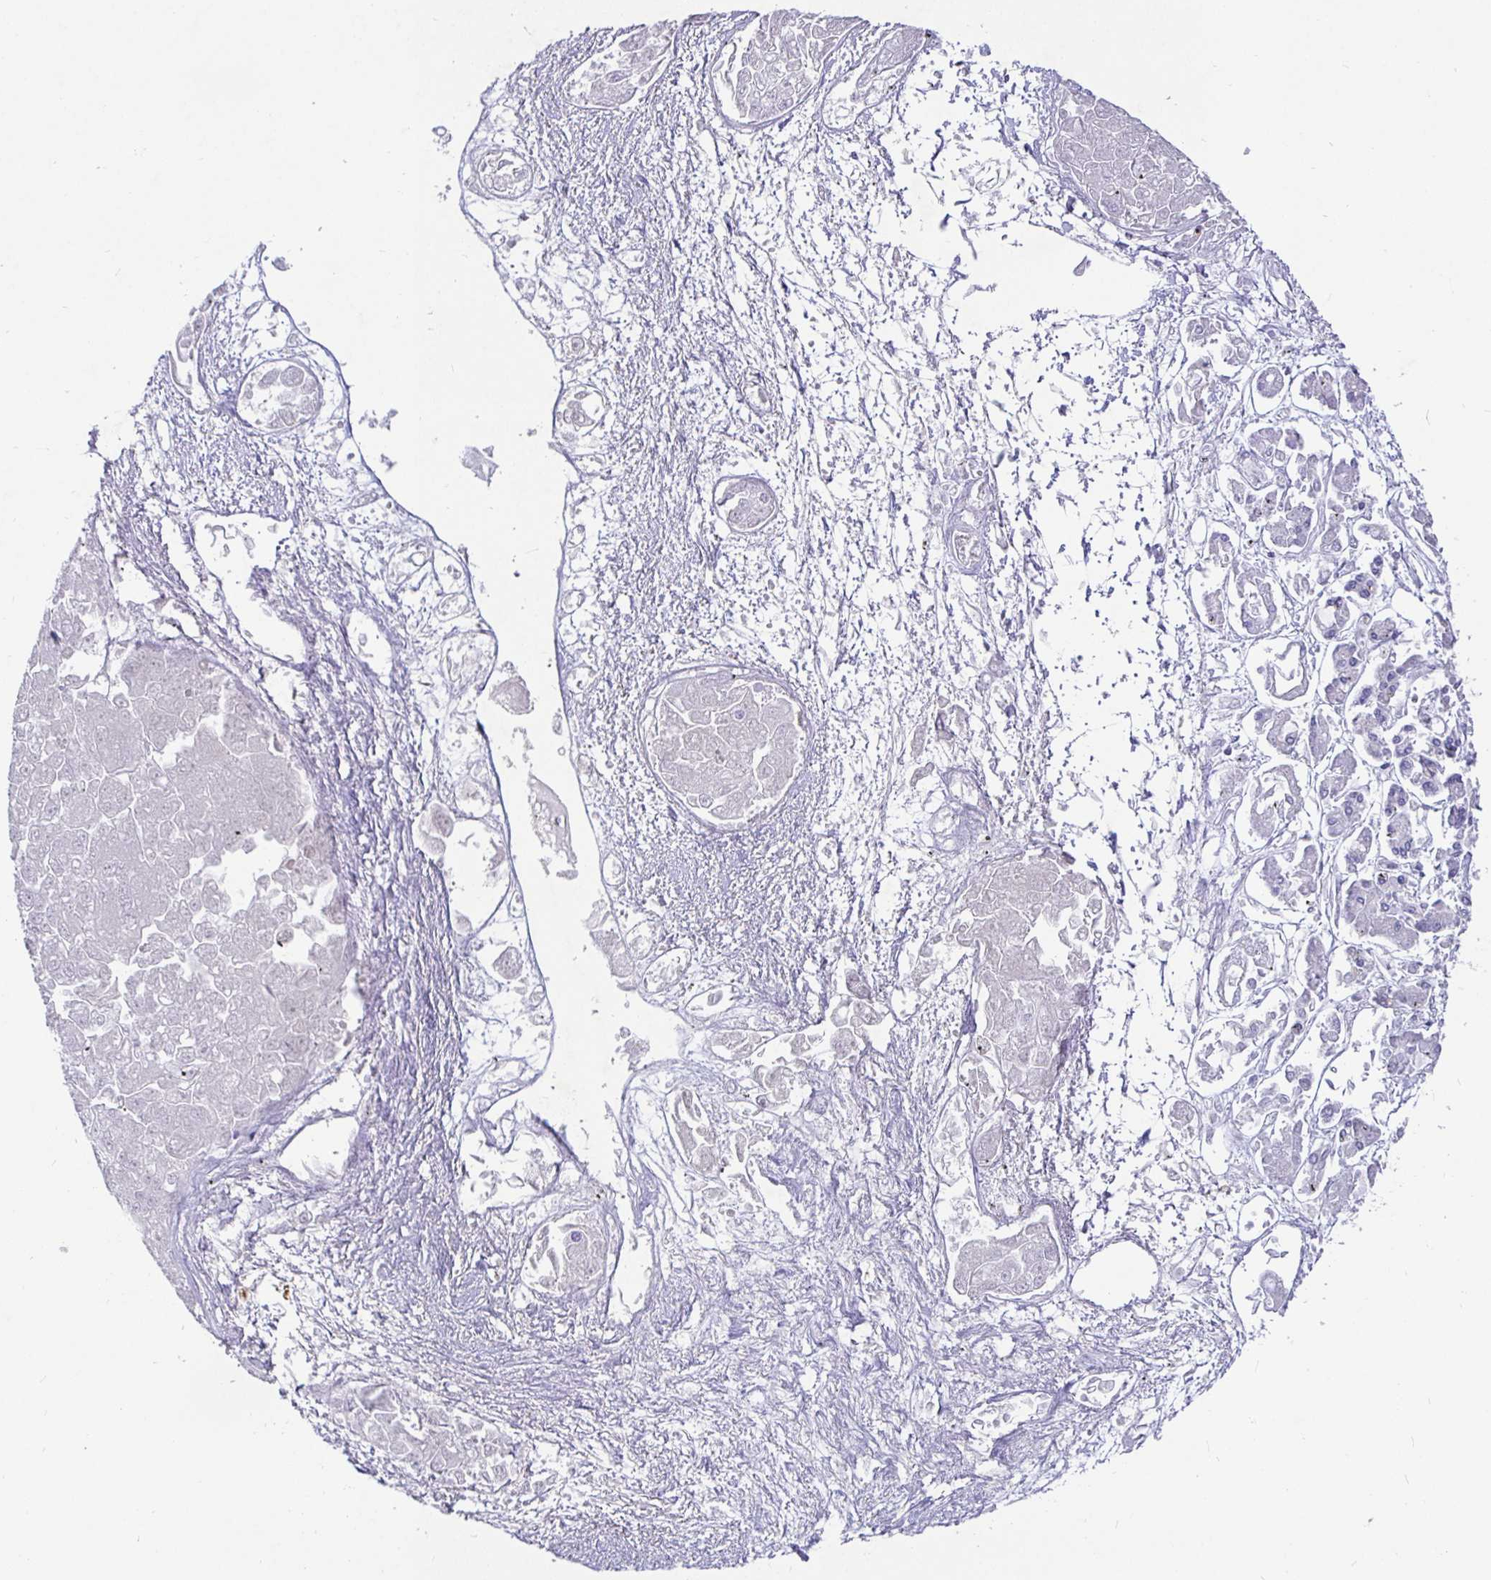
{"staining": {"intensity": "negative", "quantity": "none", "location": "none"}, "tissue": "pancreatic cancer", "cell_type": "Tumor cells", "image_type": "cancer", "snomed": [{"axis": "morphology", "description": "Adenocarcinoma, NOS"}, {"axis": "topography", "description": "Pancreas"}], "caption": "DAB immunohistochemical staining of pancreatic adenocarcinoma displays no significant staining in tumor cells.", "gene": "TPTE", "patient": {"sex": "male", "age": 85}}